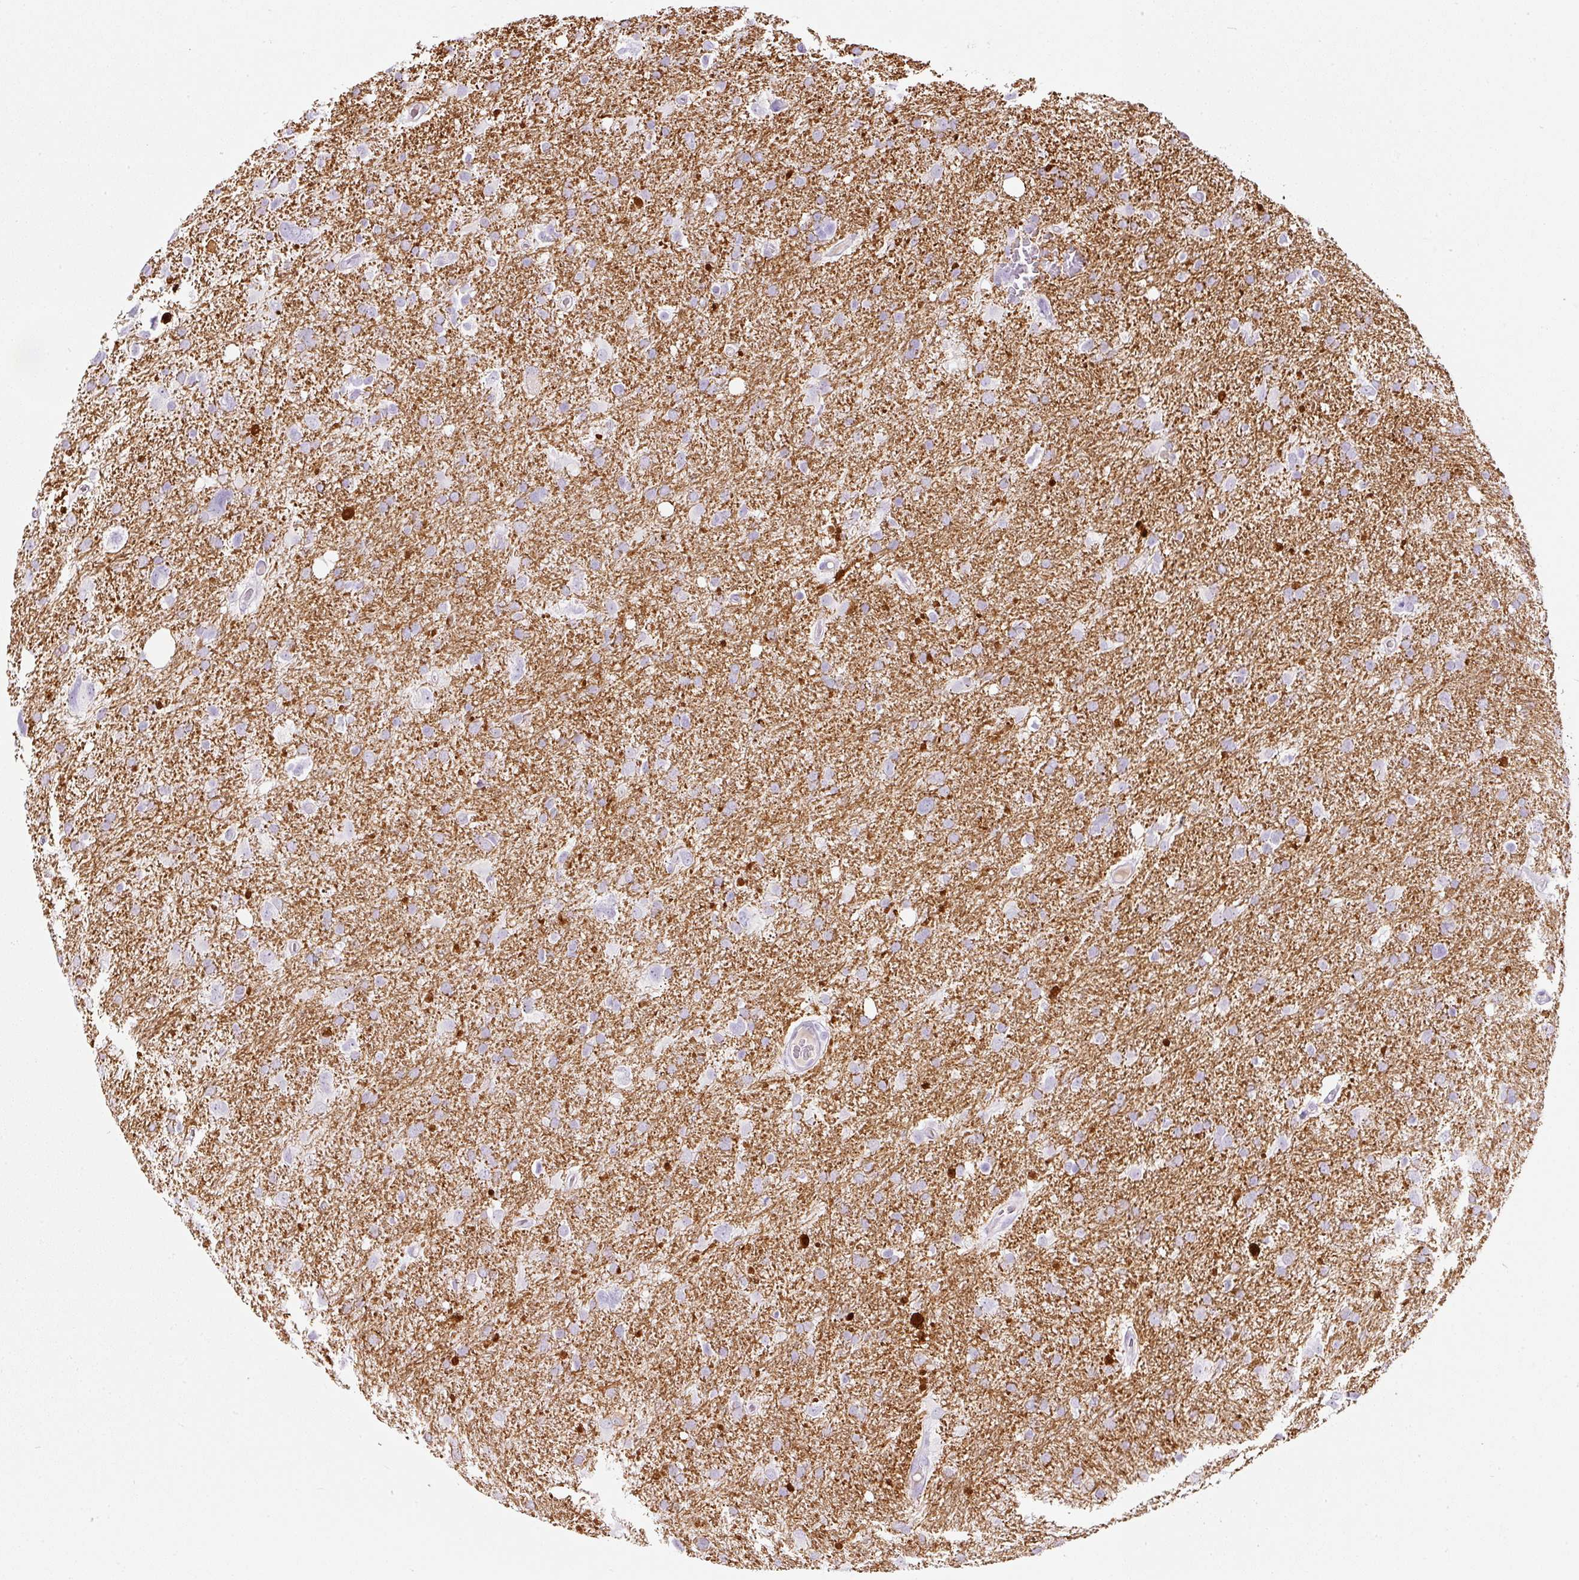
{"staining": {"intensity": "negative", "quantity": "none", "location": "none"}, "tissue": "glioma", "cell_type": "Tumor cells", "image_type": "cancer", "snomed": [{"axis": "morphology", "description": "Glioma, malignant, High grade"}, {"axis": "topography", "description": "Brain"}], "caption": "IHC histopathology image of human malignant high-grade glioma stained for a protein (brown), which shows no staining in tumor cells. (DAB (3,3'-diaminobenzidine) immunohistochemistry (IHC) visualized using brightfield microscopy, high magnification).", "gene": "DNM1", "patient": {"sex": "male", "age": 61}}